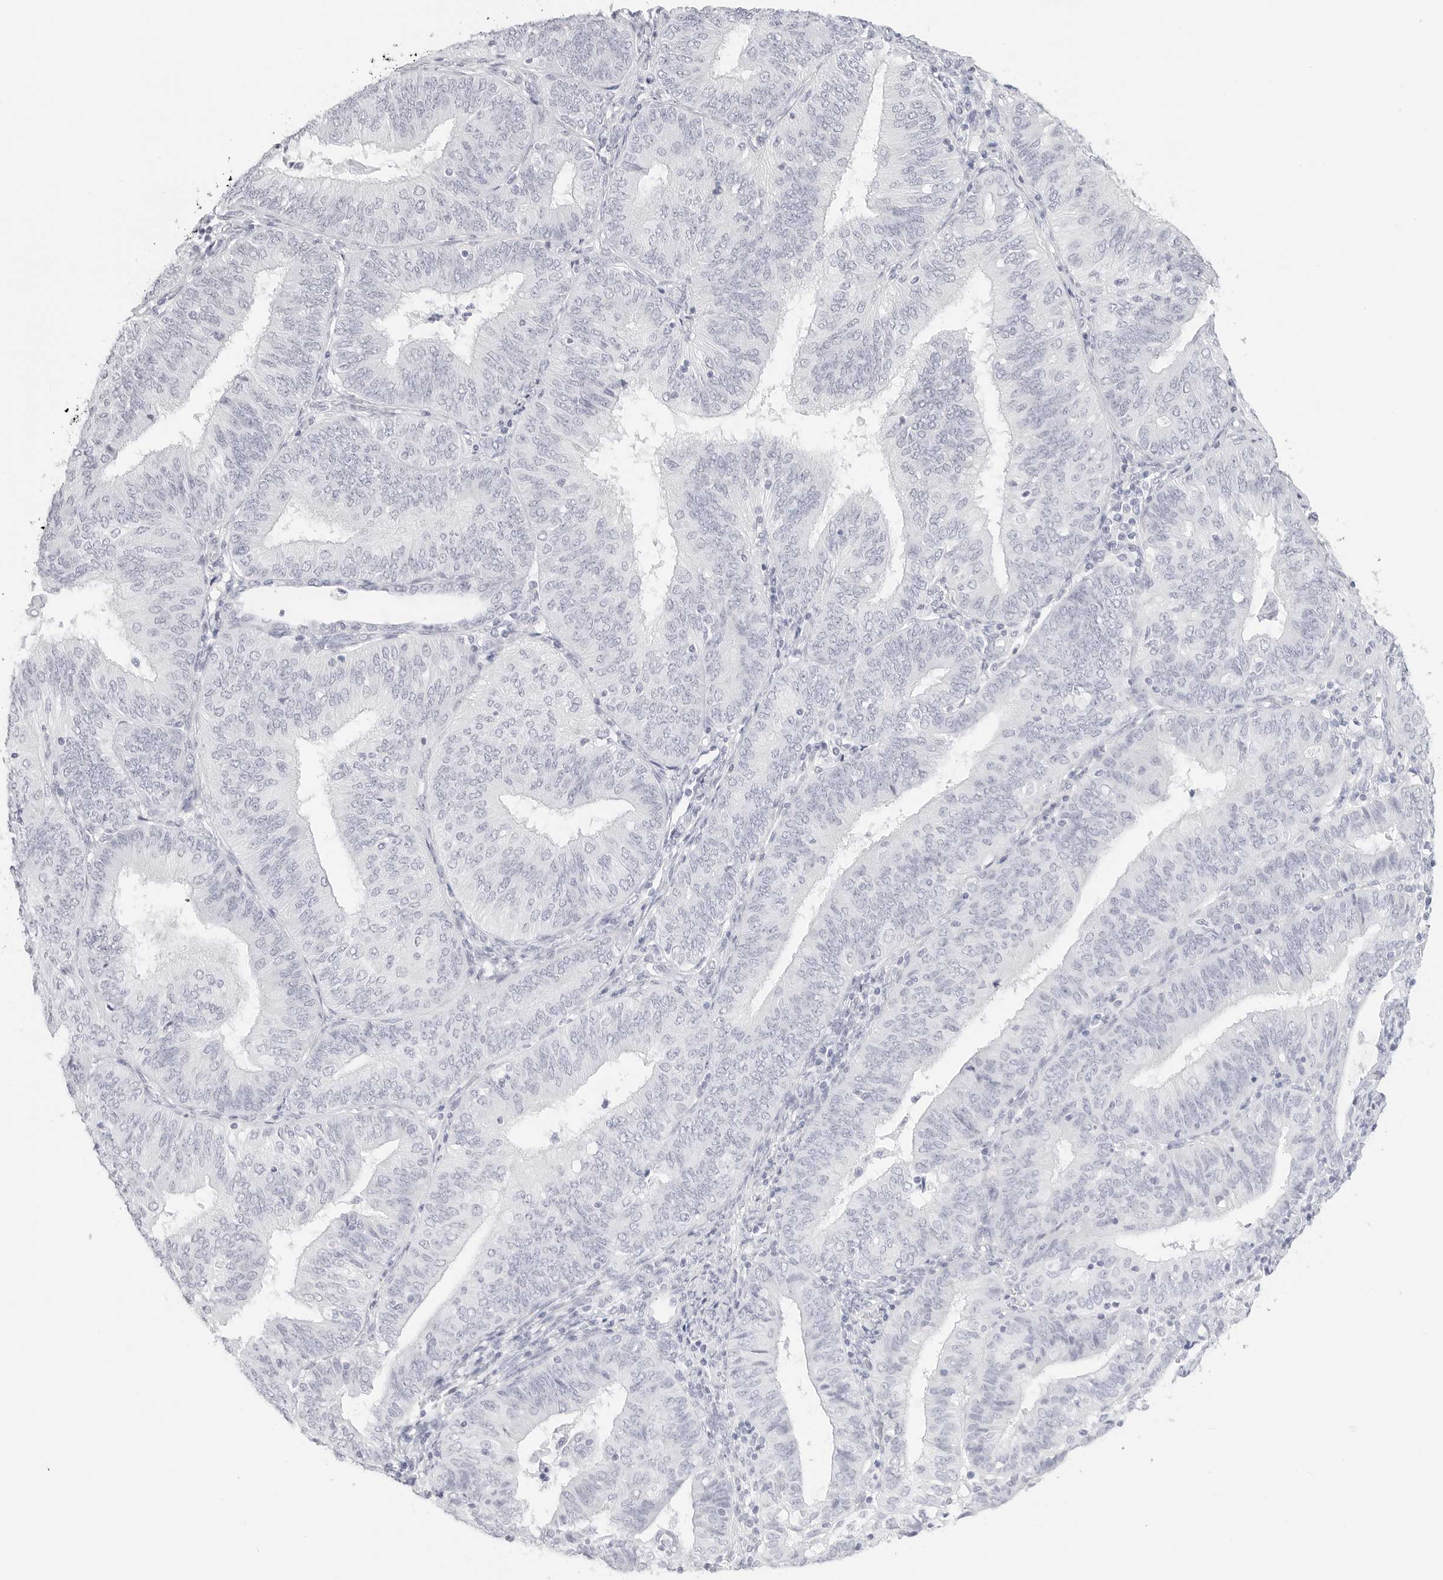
{"staining": {"intensity": "negative", "quantity": "none", "location": "none"}, "tissue": "endometrial cancer", "cell_type": "Tumor cells", "image_type": "cancer", "snomed": [{"axis": "morphology", "description": "Adenocarcinoma, NOS"}, {"axis": "topography", "description": "Endometrium"}], "caption": "Endometrial adenocarcinoma was stained to show a protein in brown. There is no significant positivity in tumor cells.", "gene": "TFF2", "patient": {"sex": "female", "age": 58}}